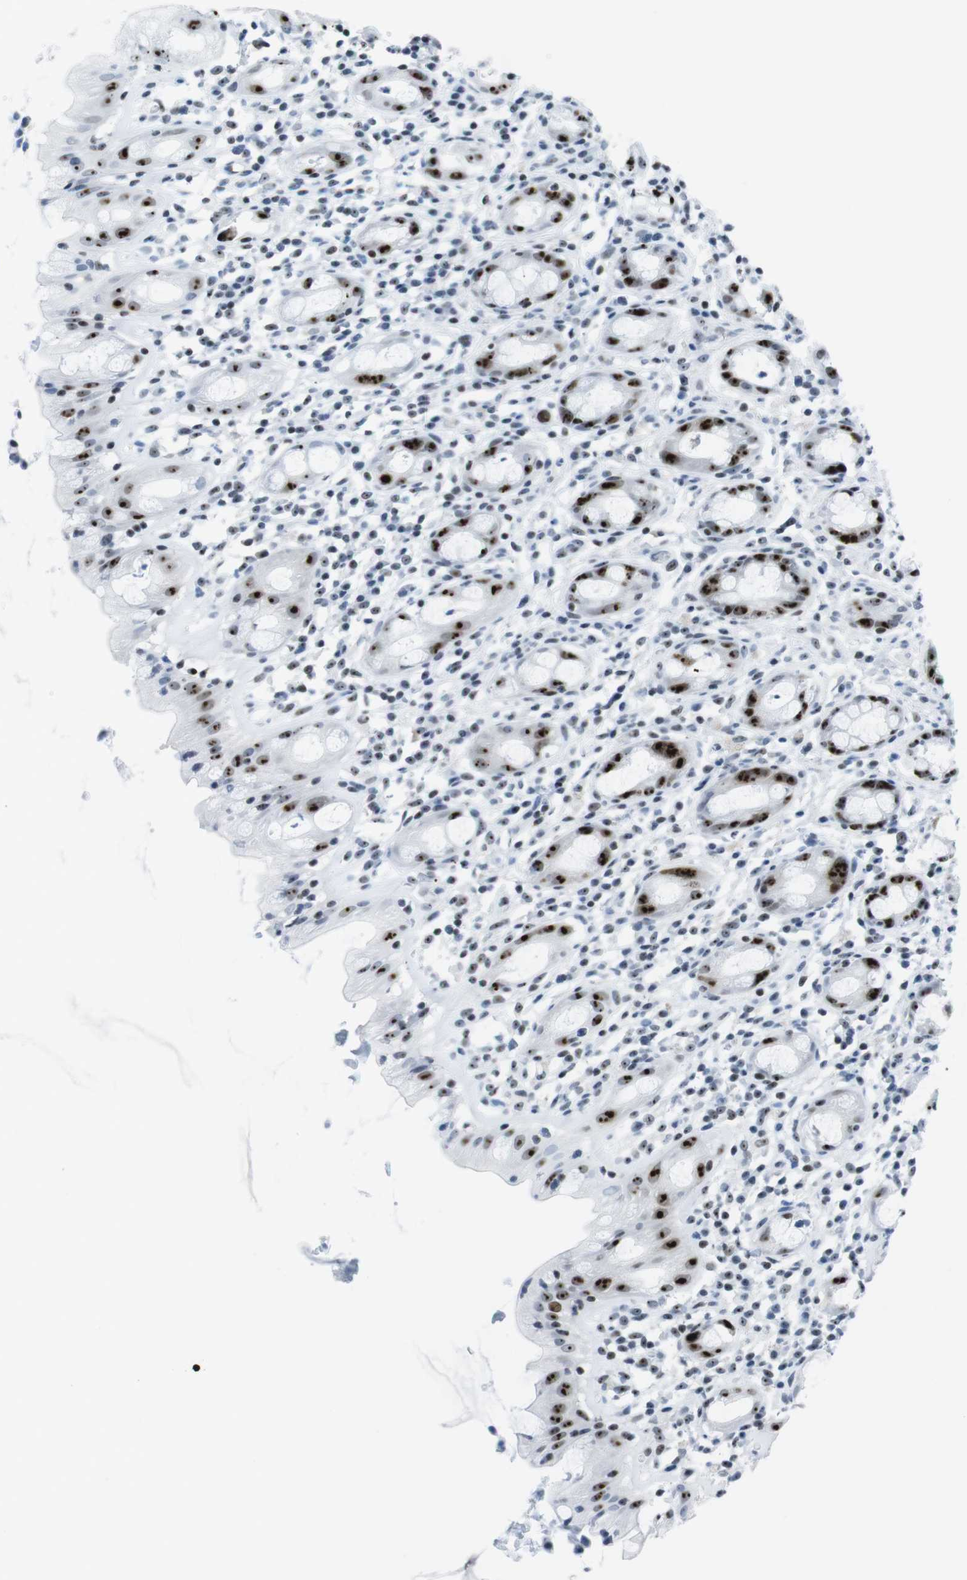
{"staining": {"intensity": "strong", "quantity": ">75%", "location": "nuclear"}, "tissue": "rectum", "cell_type": "Glandular cells", "image_type": "normal", "snomed": [{"axis": "morphology", "description": "Normal tissue, NOS"}, {"axis": "topography", "description": "Rectum"}], "caption": "Immunohistochemistry staining of normal rectum, which reveals high levels of strong nuclear staining in approximately >75% of glandular cells indicating strong nuclear protein expression. The staining was performed using DAB (brown) for protein detection and nuclei were counterstained in hematoxylin (blue).", "gene": "NIFK", "patient": {"sex": "male", "age": 44}}